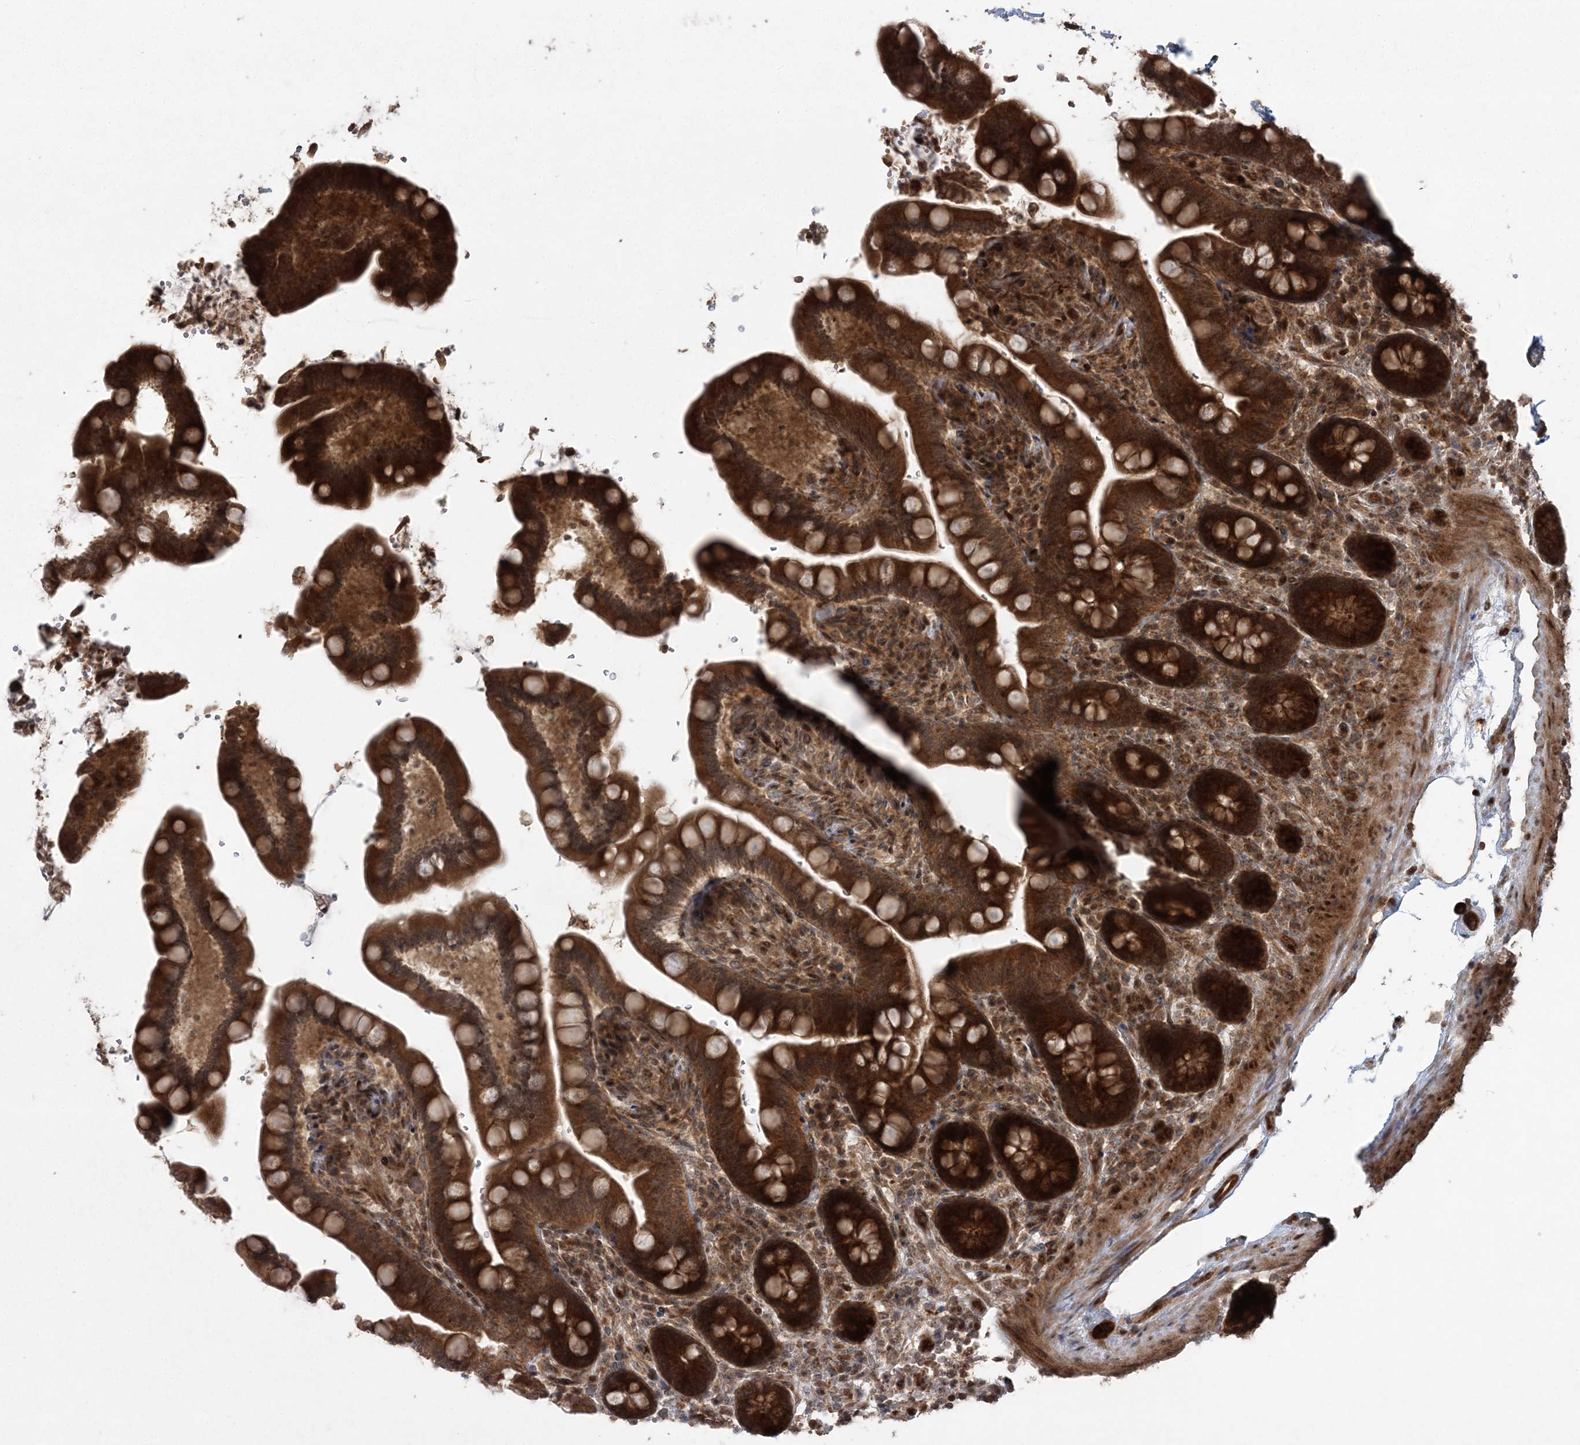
{"staining": {"intensity": "strong", "quantity": ">75%", "location": "cytoplasmic/membranous"}, "tissue": "colon", "cell_type": "Endothelial cells", "image_type": "normal", "snomed": [{"axis": "morphology", "description": "Normal tissue, NOS"}, {"axis": "topography", "description": "Smooth muscle"}, {"axis": "topography", "description": "Colon"}], "caption": "Protein staining by immunohistochemistry (IHC) shows strong cytoplasmic/membranous positivity in approximately >75% of endothelial cells in normal colon. (DAB IHC with brightfield microscopy, high magnification).", "gene": "SERINC1", "patient": {"sex": "male", "age": 73}}